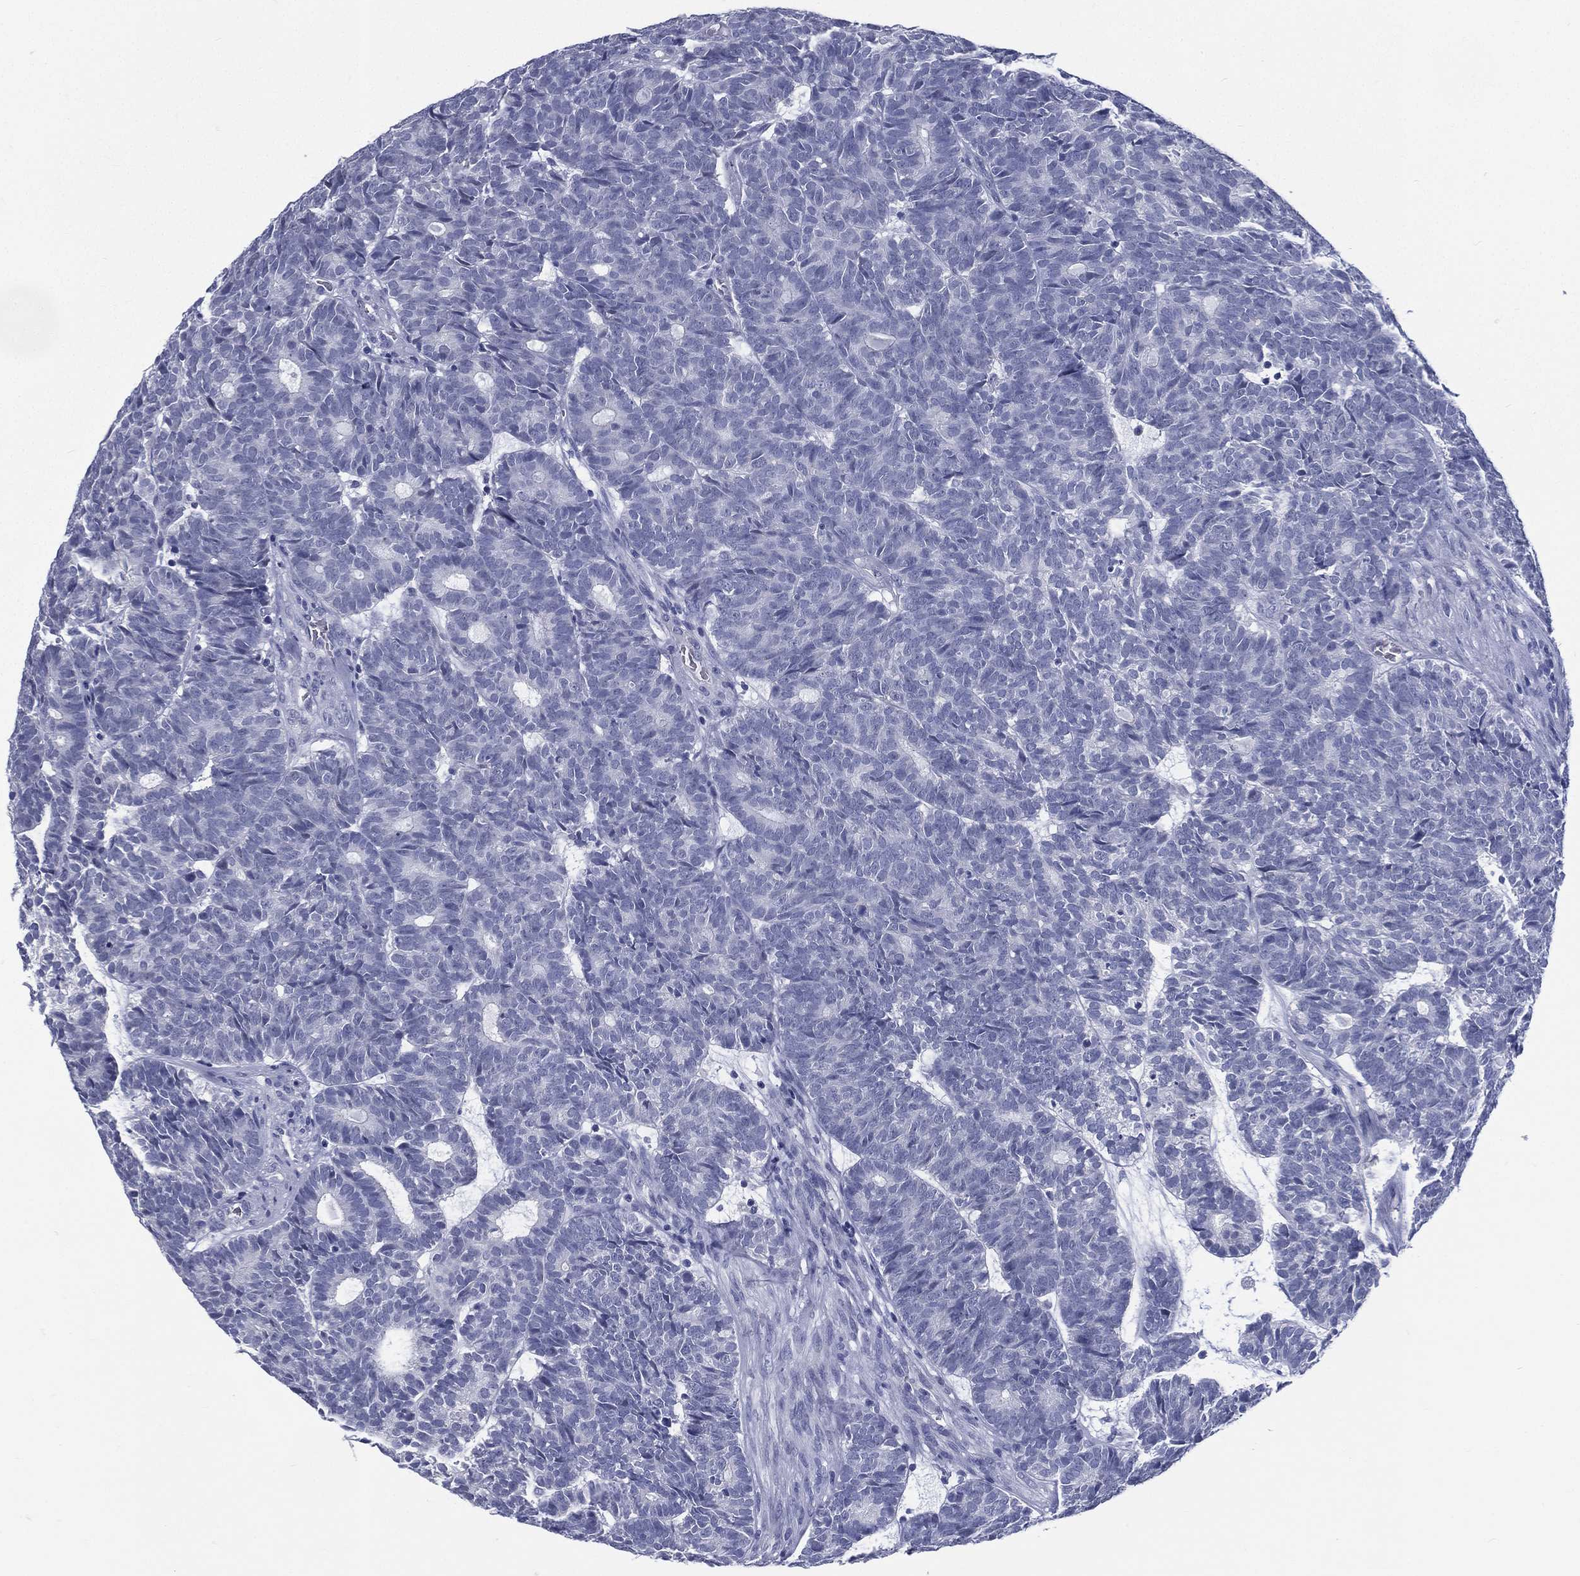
{"staining": {"intensity": "negative", "quantity": "none", "location": "none"}, "tissue": "head and neck cancer", "cell_type": "Tumor cells", "image_type": "cancer", "snomed": [{"axis": "morphology", "description": "Adenocarcinoma, NOS"}, {"axis": "topography", "description": "Head-Neck"}], "caption": "Immunohistochemistry histopathology image of adenocarcinoma (head and neck) stained for a protein (brown), which displays no positivity in tumor cells.", "gene": "RSPH4A", "patient": {"sex": "female", "age": 81}}